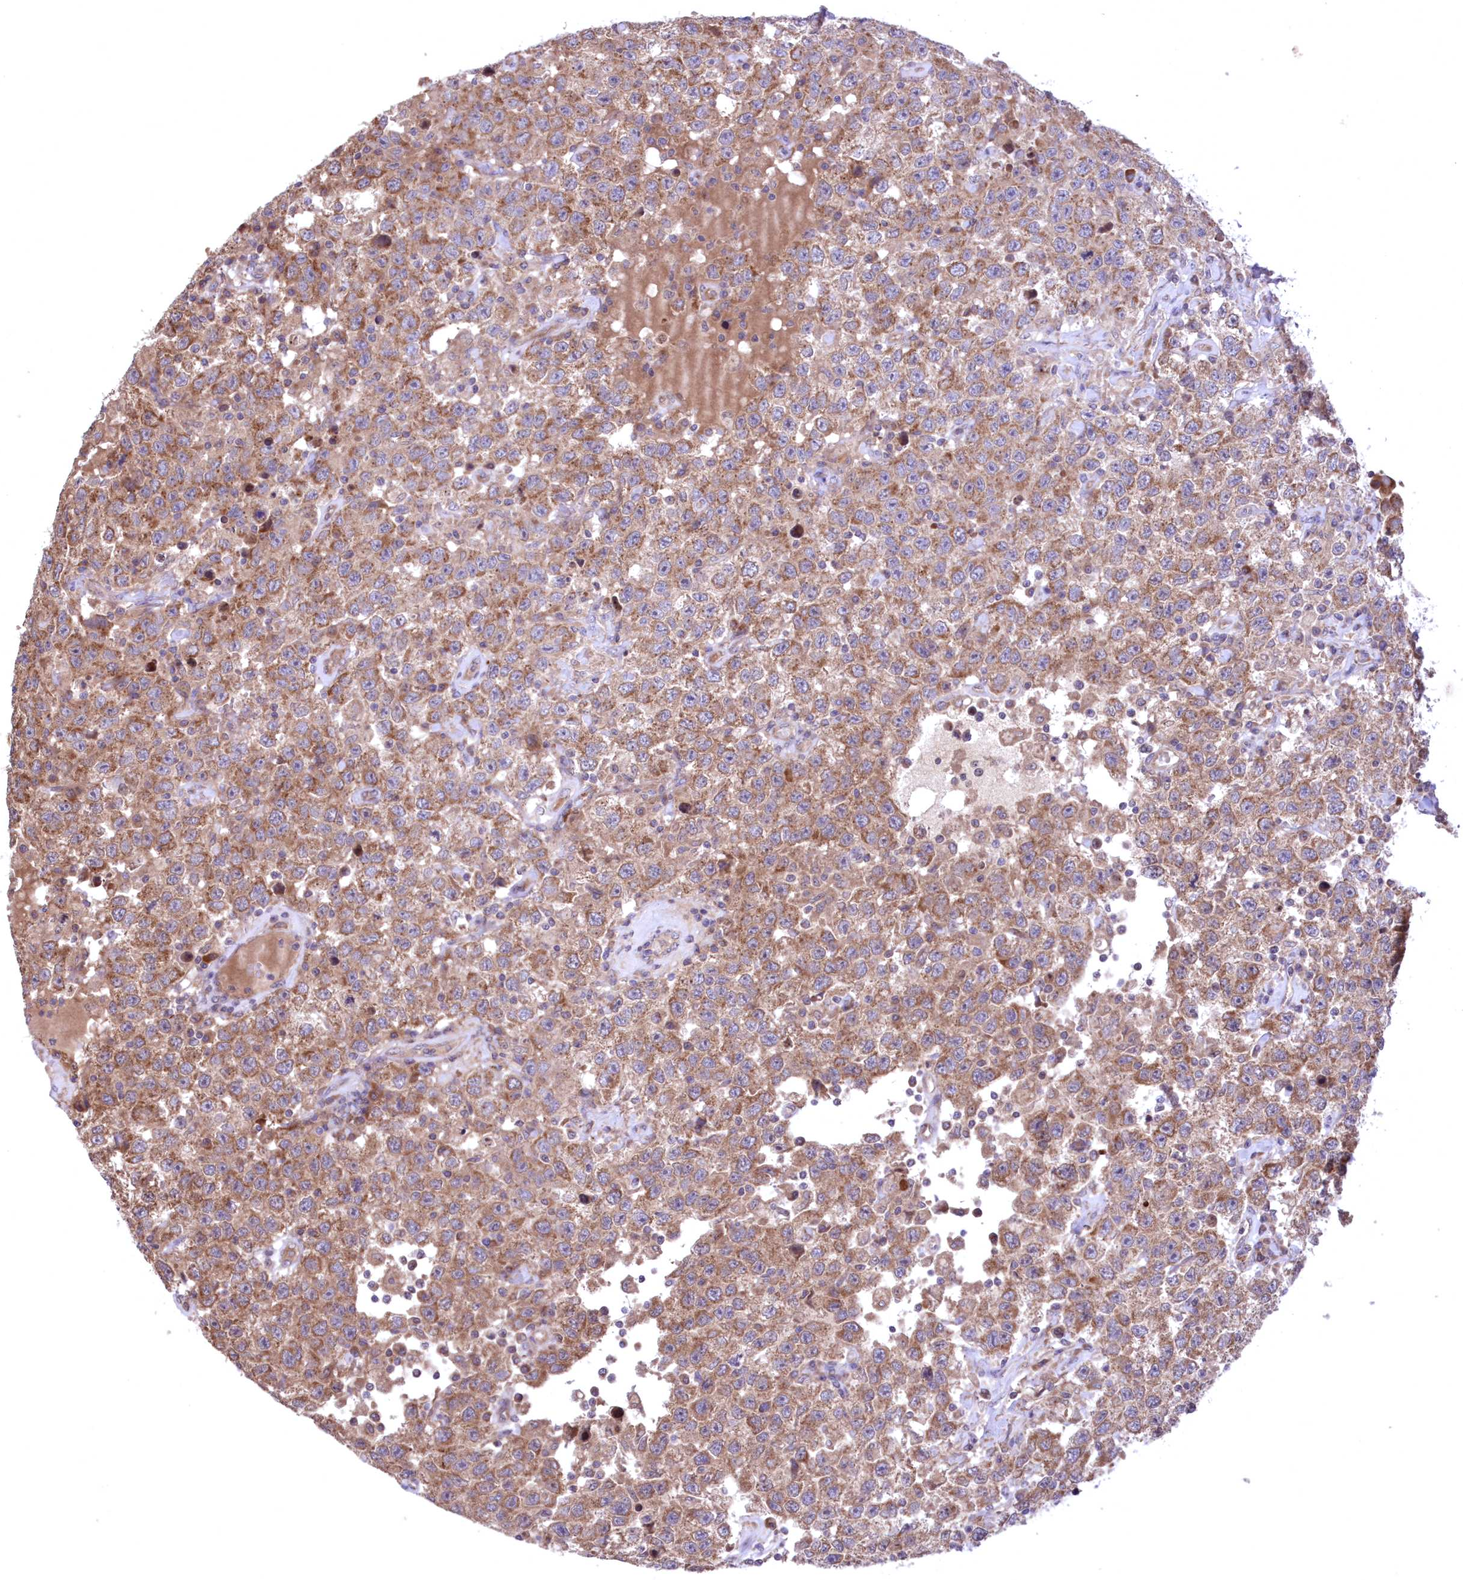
{"staining": {"intensity": "moderate", "quantity": ">75%", "location": "cytoplasmic/membranous"}, "tissue": "testis cancer", "cell_type": "Tumor cells", "image_type": "cancer", "snomed": [{"axis": "morphology", "description": "Seminoma, NOS"}, {"axis": "topography", "description": "Testis"}], "caption": "Immunohistochemical staining of human testis cancer (seminoma) shows medium levels of moderate cytoplasmic/membranous protein expression in about >75% of tumor cells.", "gene": "MTRF1L", "patient": {"sex": "male", "age": 41}}